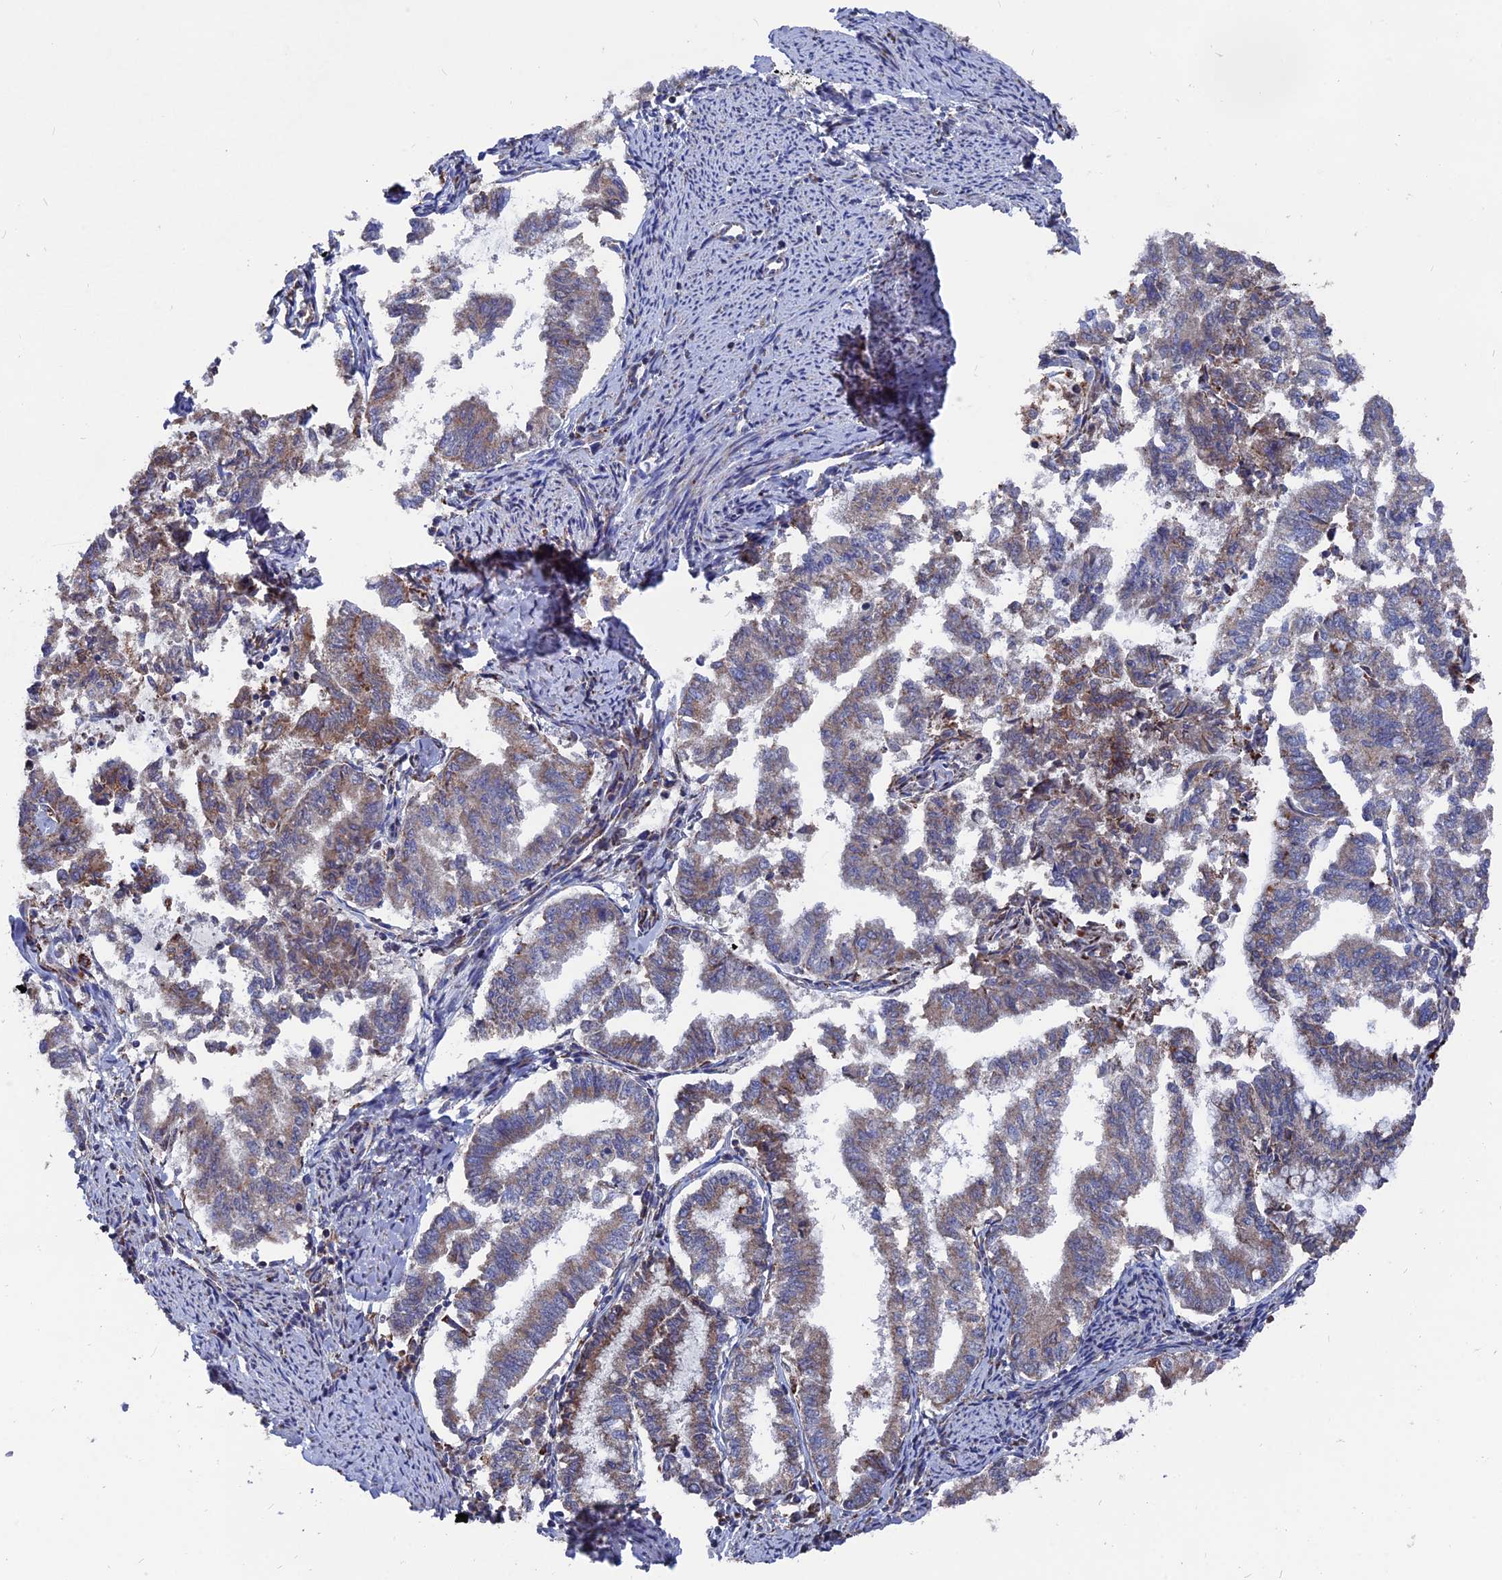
{"staining": {"intensity": "weak", "quantity": "25%-75%", "location": "cytoplasmic/membranous"}, "tissue": "endometrial cancer", "cell_type": "Tumor cells", "image_type": "cancer", "snomed": [{"axis": "morphology", "description": "Adenocarcinoma, NOS"}, {"axis": "topography", "description": "Endometrium"}], "caption": "Immunohistochemistry photomicrograph of human endometrial adenocarcinoma stained for a protein (brown), which displays low levels of weak cytoplasmic/membranous positivity in about 25%-75% of tumor cells.", "gene": "TGFA", "patient": {"sex": "female", "age": 79}}